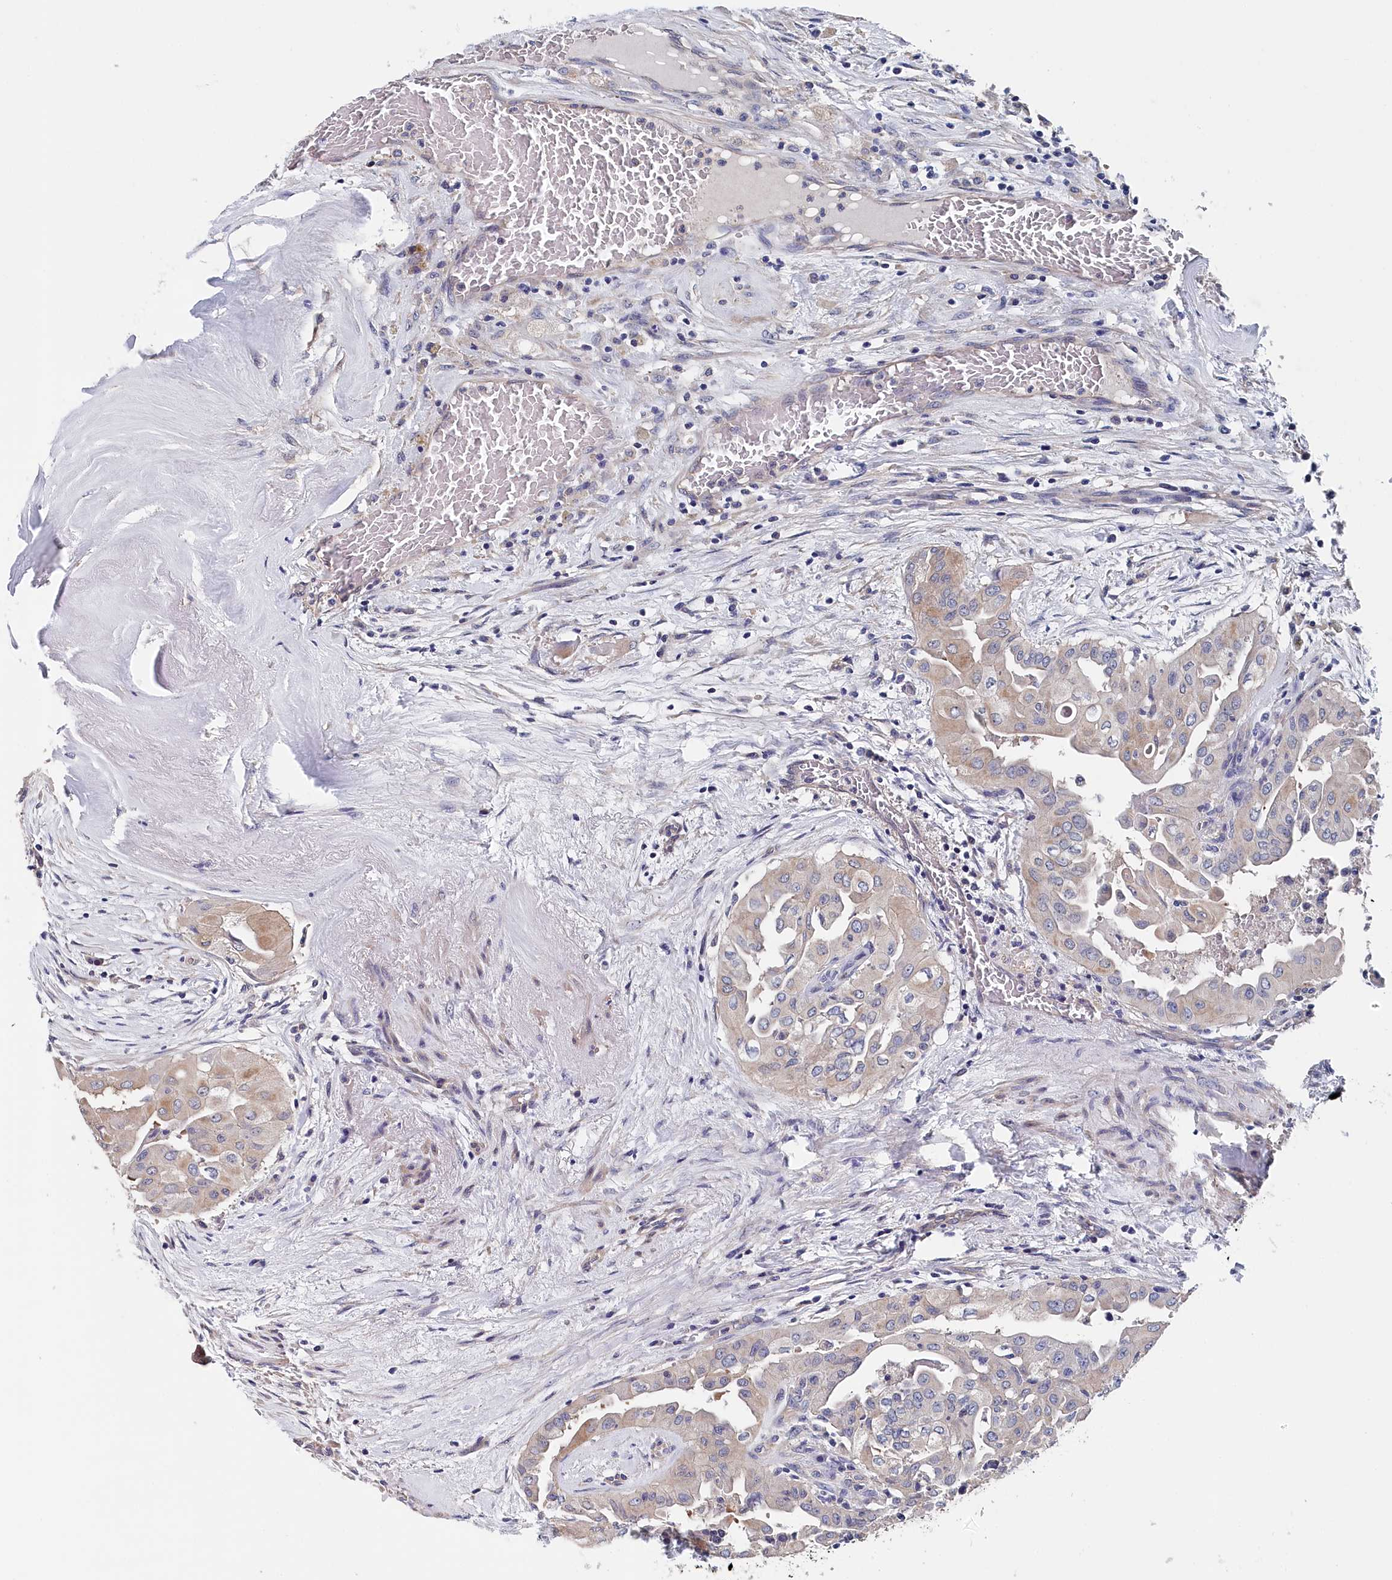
{"staining": {"intensity": "weak", "quantity": "25%-75%", "location": "cytoplasmic/membranous"}, "tissue": "thyroid cancer", "cell_type": "Tumor cells", "image_type": "cancer", "snomed": [{"axis": "morphology", "description": "Papillary adenocarcinoma, NOS"}, {"axis": "topography", "description": "Thyroid gland"}], "caption": "Protein staining of thyroid papillary adenocarcinoma tissue demonstrates weak cytoplasmic/membranous expression in approximately 25%-75% of tumor cells. (IHC, brightfield microscopy, high magnification).", "gene": "BHMT", "patient": {"sex": "female", "age": 59}}